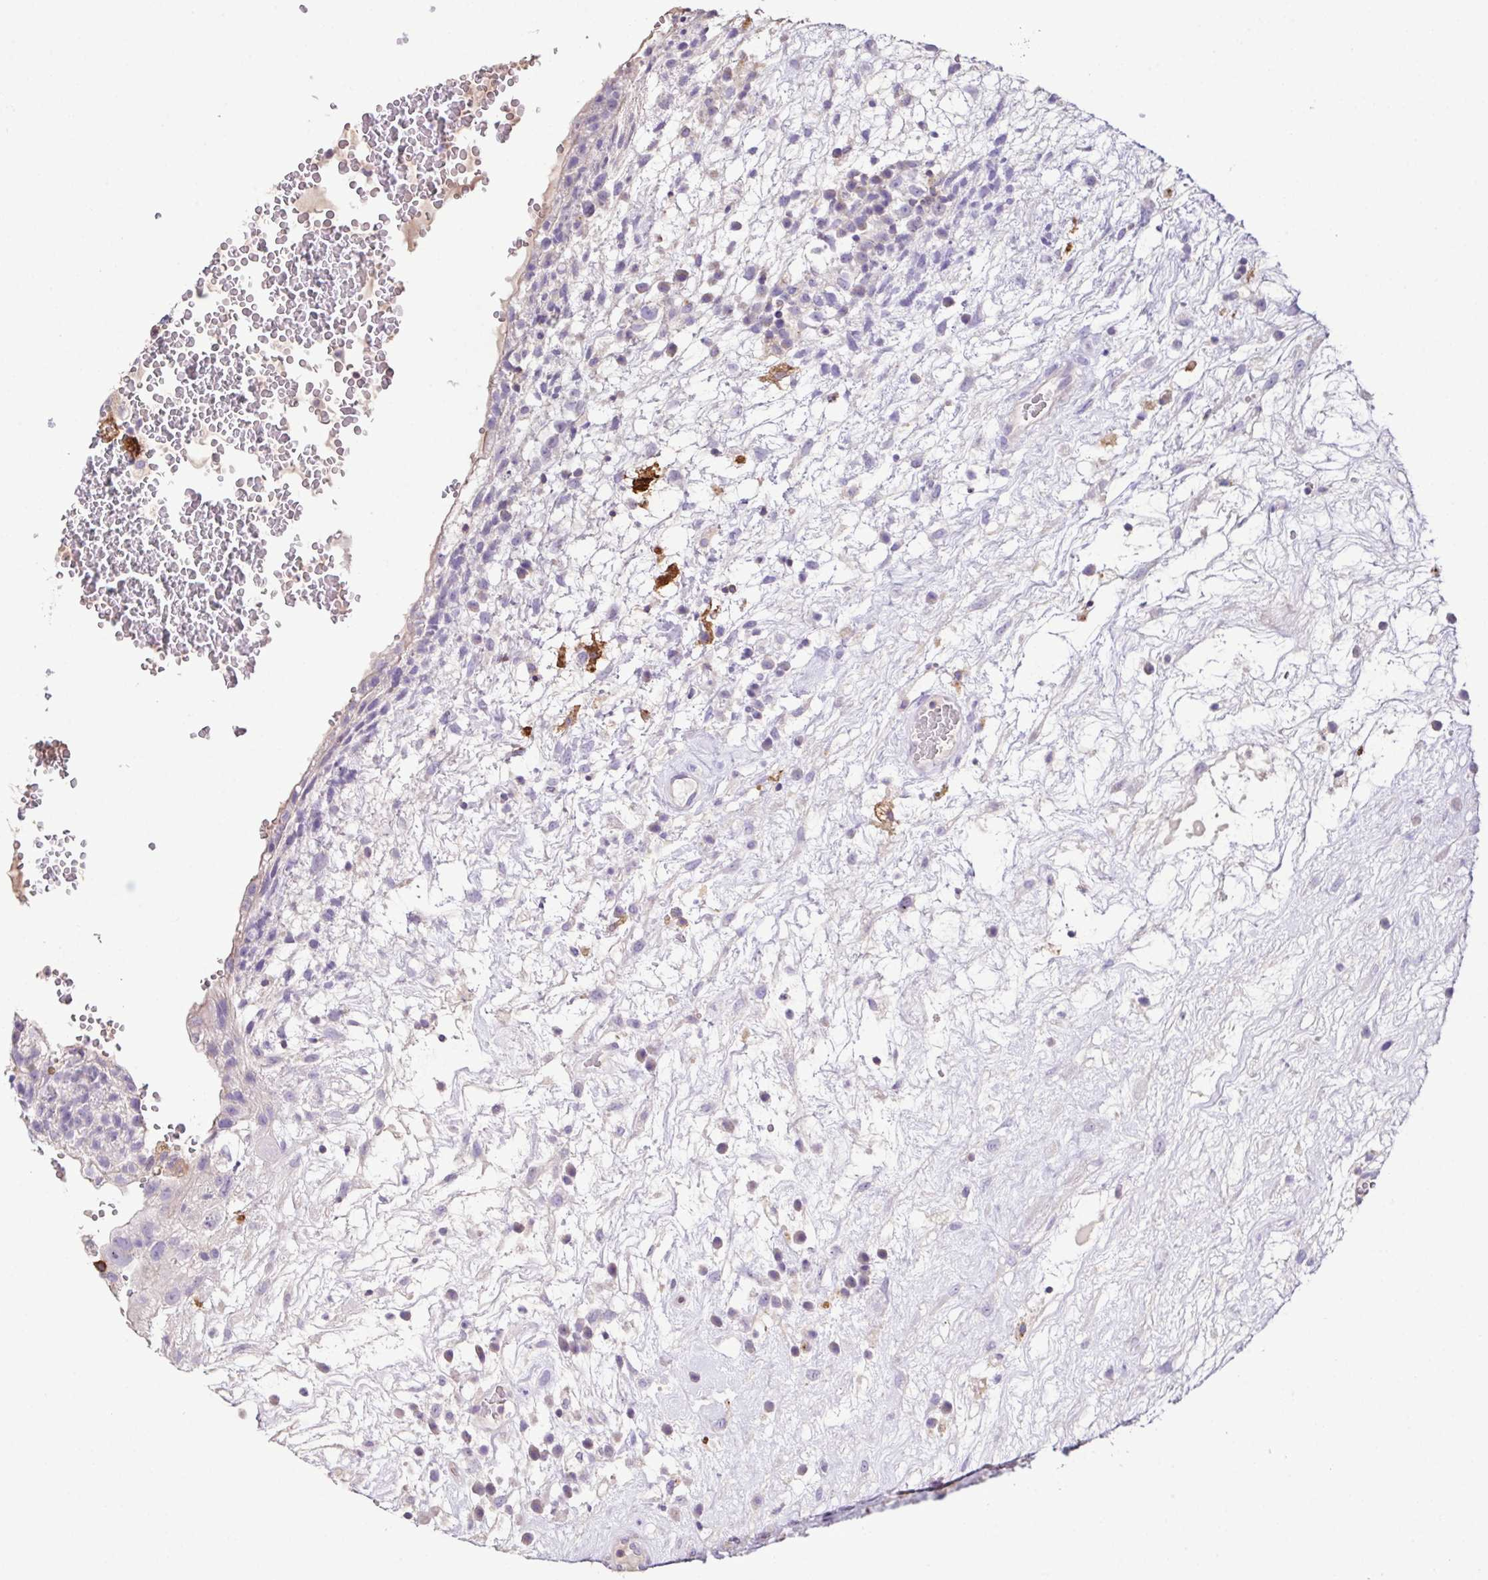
{"staining": {"intensity": "negative", "quantity": "none", "location": "none"}, "tissue": "testis cancer", "cell_type": "Tumor cells", "image_type": "cancer", "snomed": [{"axis": "morphology", "description": "Normal tissue, NOS"}, {"axis": "morphology", "description": "Carcinoma, Embryonal, NOS"}, {"axis": "topography", "description": "Testis"}], "caption": "Image shows no significant protein positivity in tumor cells of embryonal carcinoma (testis). (DAB immunohistochemistry (IHC) with hematoxylin counter stain).", "gene": "MARCO", "patient": {"sex": "male", "age": 32}}